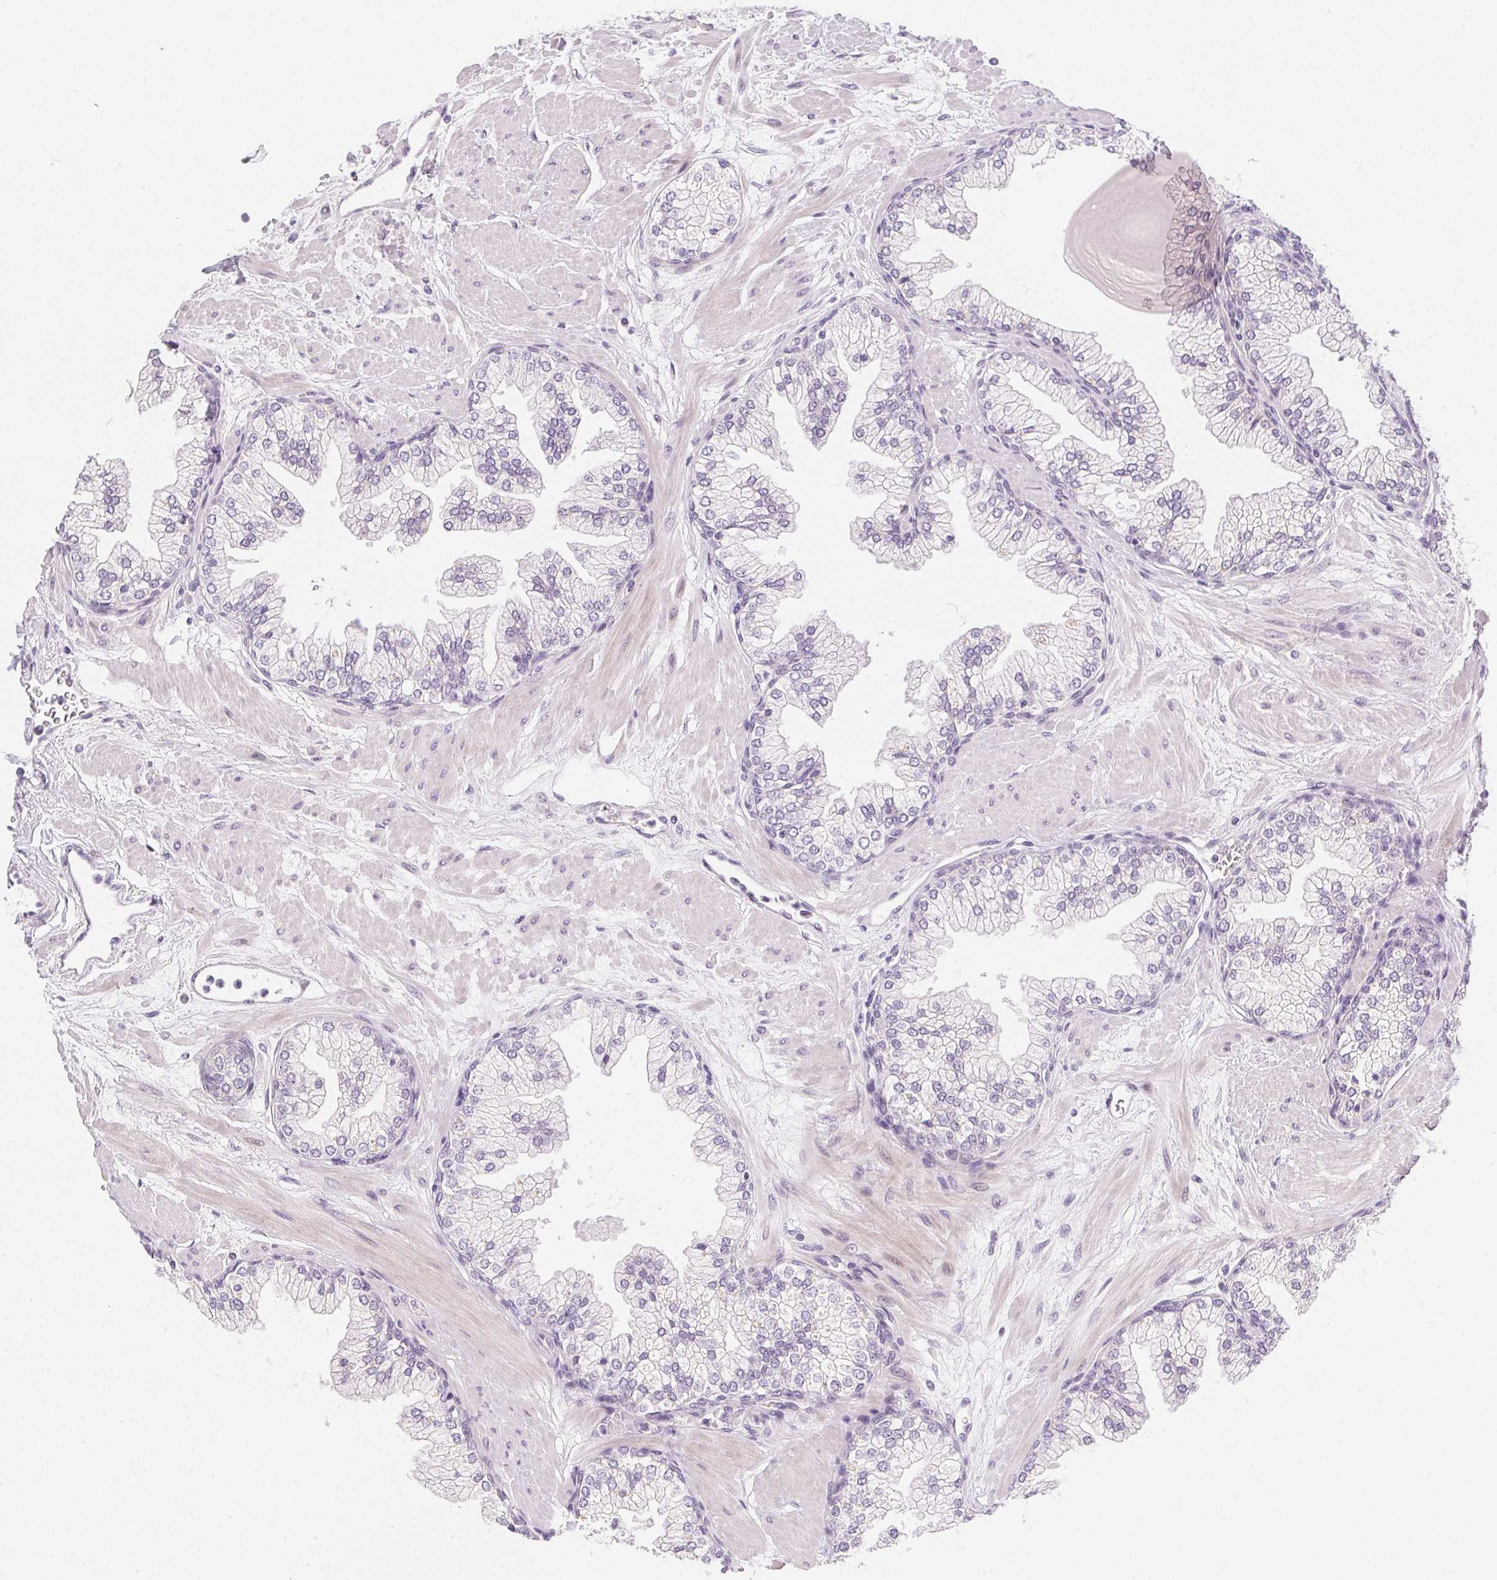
{"staining": {"intensity": "negative", "quantity": "none", "location": "none"}, "tissue": "prostate", "cell_type": "Glandular cells", "image_type": "normal", "snomed": [{"axis": "morphology", "description": "Normal tissue, NOS"}, {"axis": "topography", "description": "Prostate"}, {"axis": "topography", "description": "Peripheral nerve tissue"}], "caption": "High magnification brightfield microscopy of unremarkable prostate stained with DAB (brown) and counterstained with hematoxylin (blue): glandular cells show no significant positivity. (DAB immunohistochemistry (IHC) with hematoxylin counter stain).", "gene": "GSDMC", "patient": {"sex": "male", "age": 61}}